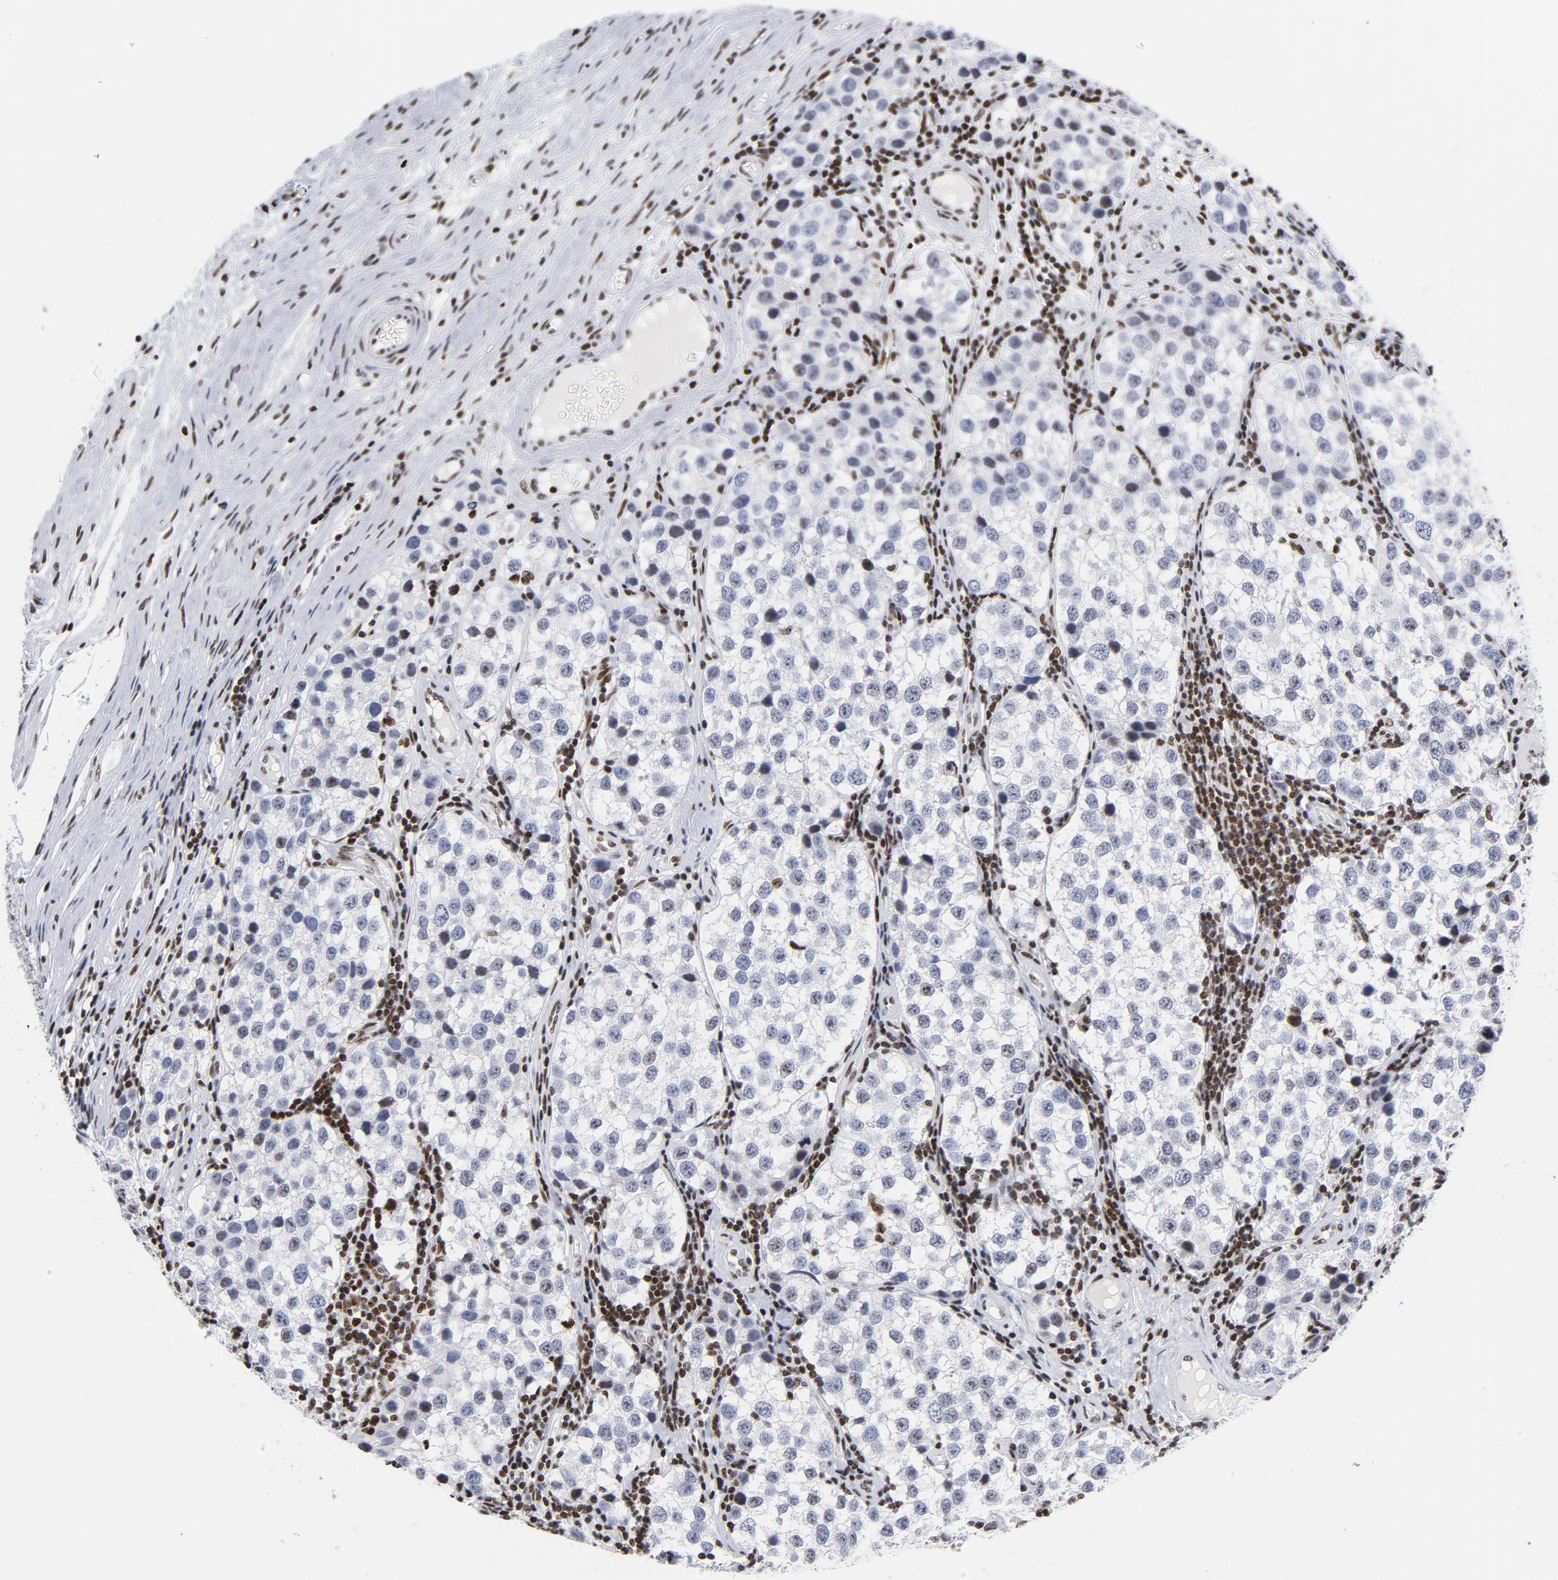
{"staining": {"intensity": "weak", "quantity": "<25%", "location": "nuclear"}, "tissue": "testis cancer", "cell_type": "Tumor cells", "image_type": "cancer", "snomed": [{"axis": "morphology", "description": "Seminoma, NOS"}, {"axis": "topography", "description": "Testis"}], "caption": "Immunohistochemical staining of testis cancer (seminoma) demonstrates no significant expression in tumor cells.", "gene": "TOP2B", "patient": {"sex": "male", "age": 39}}